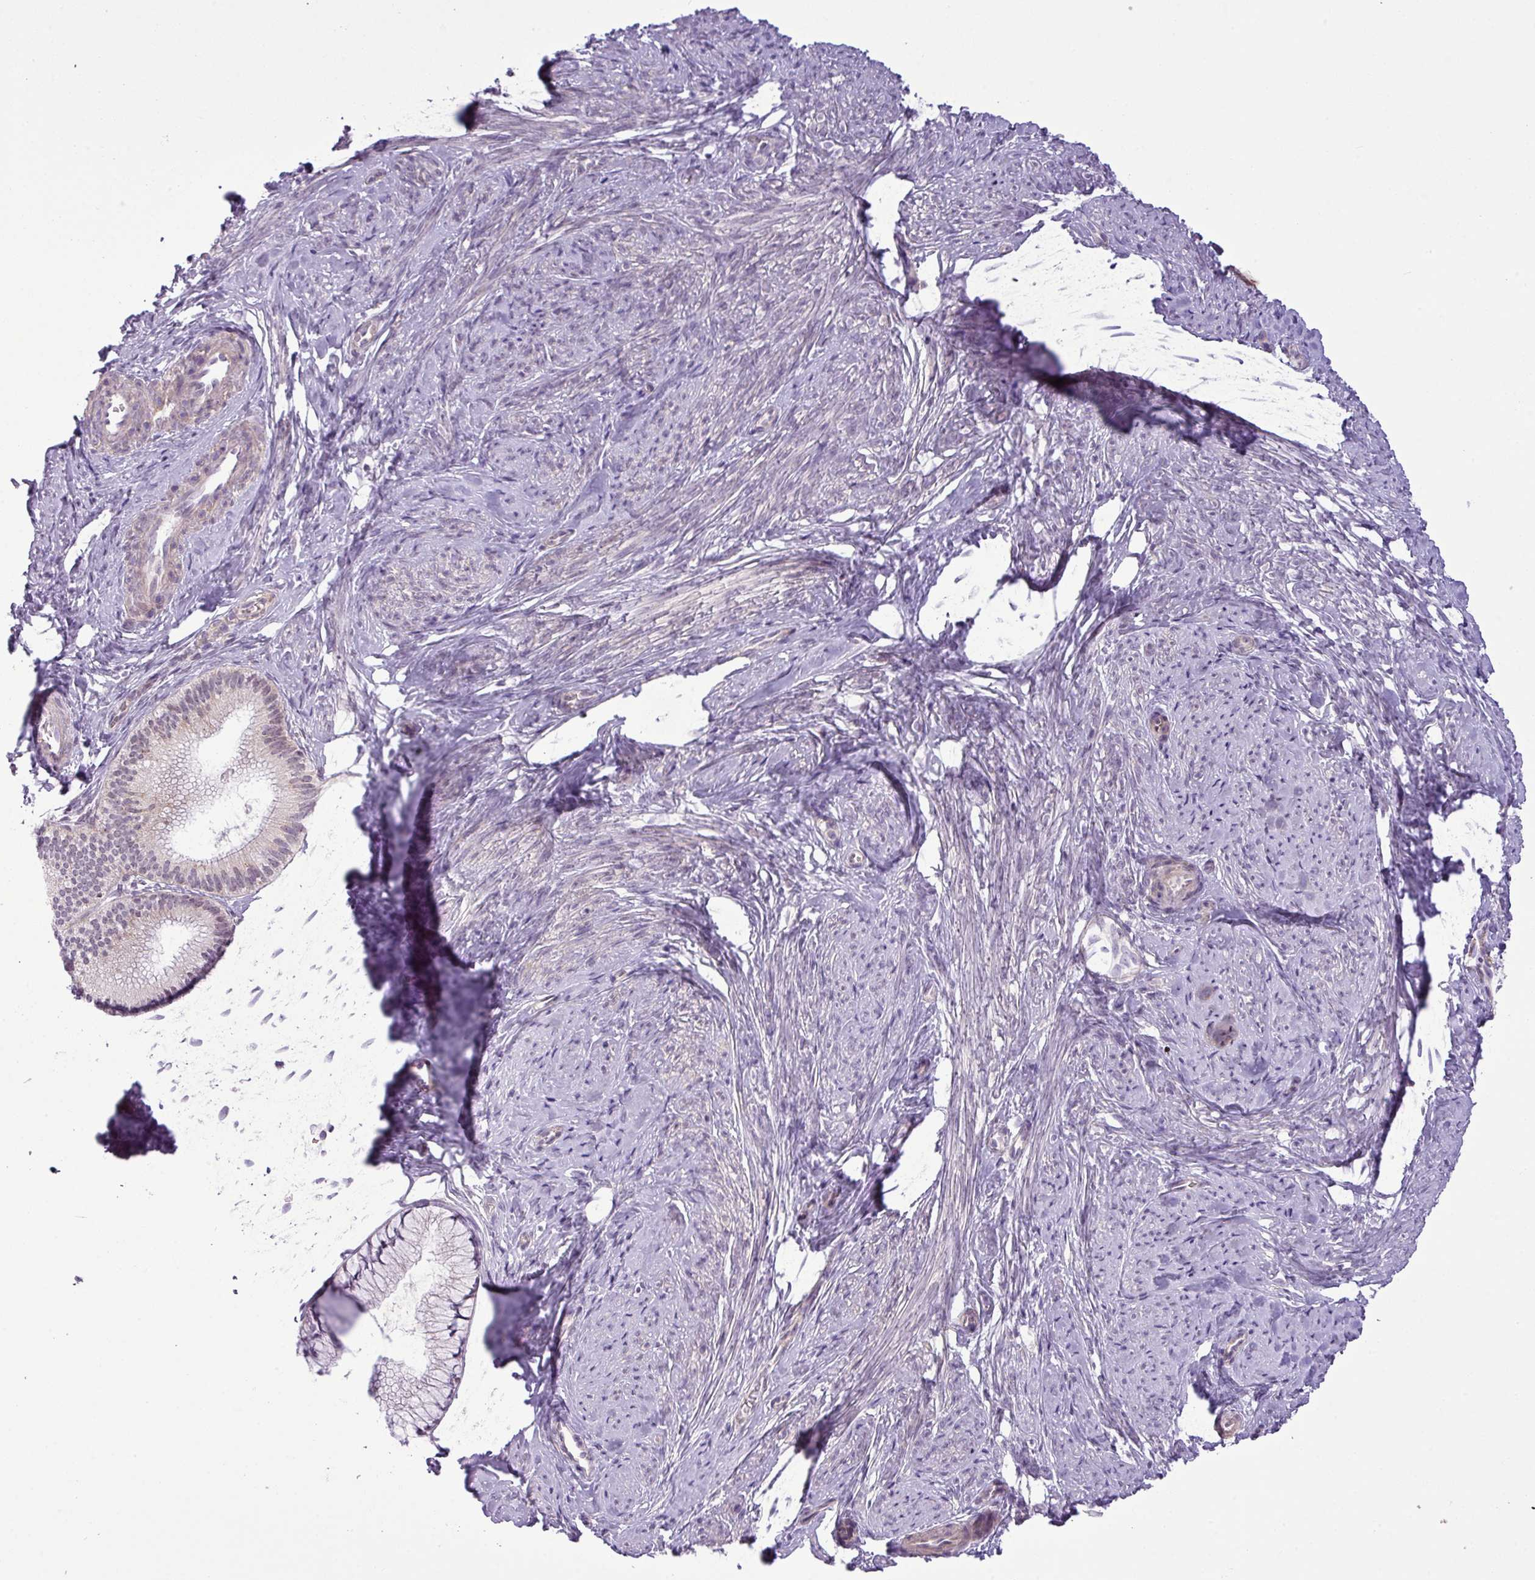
{"staining": {"intensity": "moderate", "quantity": "25%-75%", "location": "cytoplasmic/membranous,nuclear"}, "tissue": "cervix", "cell_type": "Glandular cells", "image_type": "normal", "snomed": [{"axis": "morphology", "description": "Normal tissue, NOS"}, {"axis": "topography", "description": "Cervix"}], "caption": "Unremarkable cervix reveals moderate cytoplasmic/membranous,nuclear expression in about 25%-75% of glandular cells The staining is performed using DAB (3,3'-diaminobenzidine) brown chromogen to label protein expression. The nuclei are counter-stained blue using hematoxylin..", "gene": "MAK16", "patient": {"sex": "female", "age": 36}}